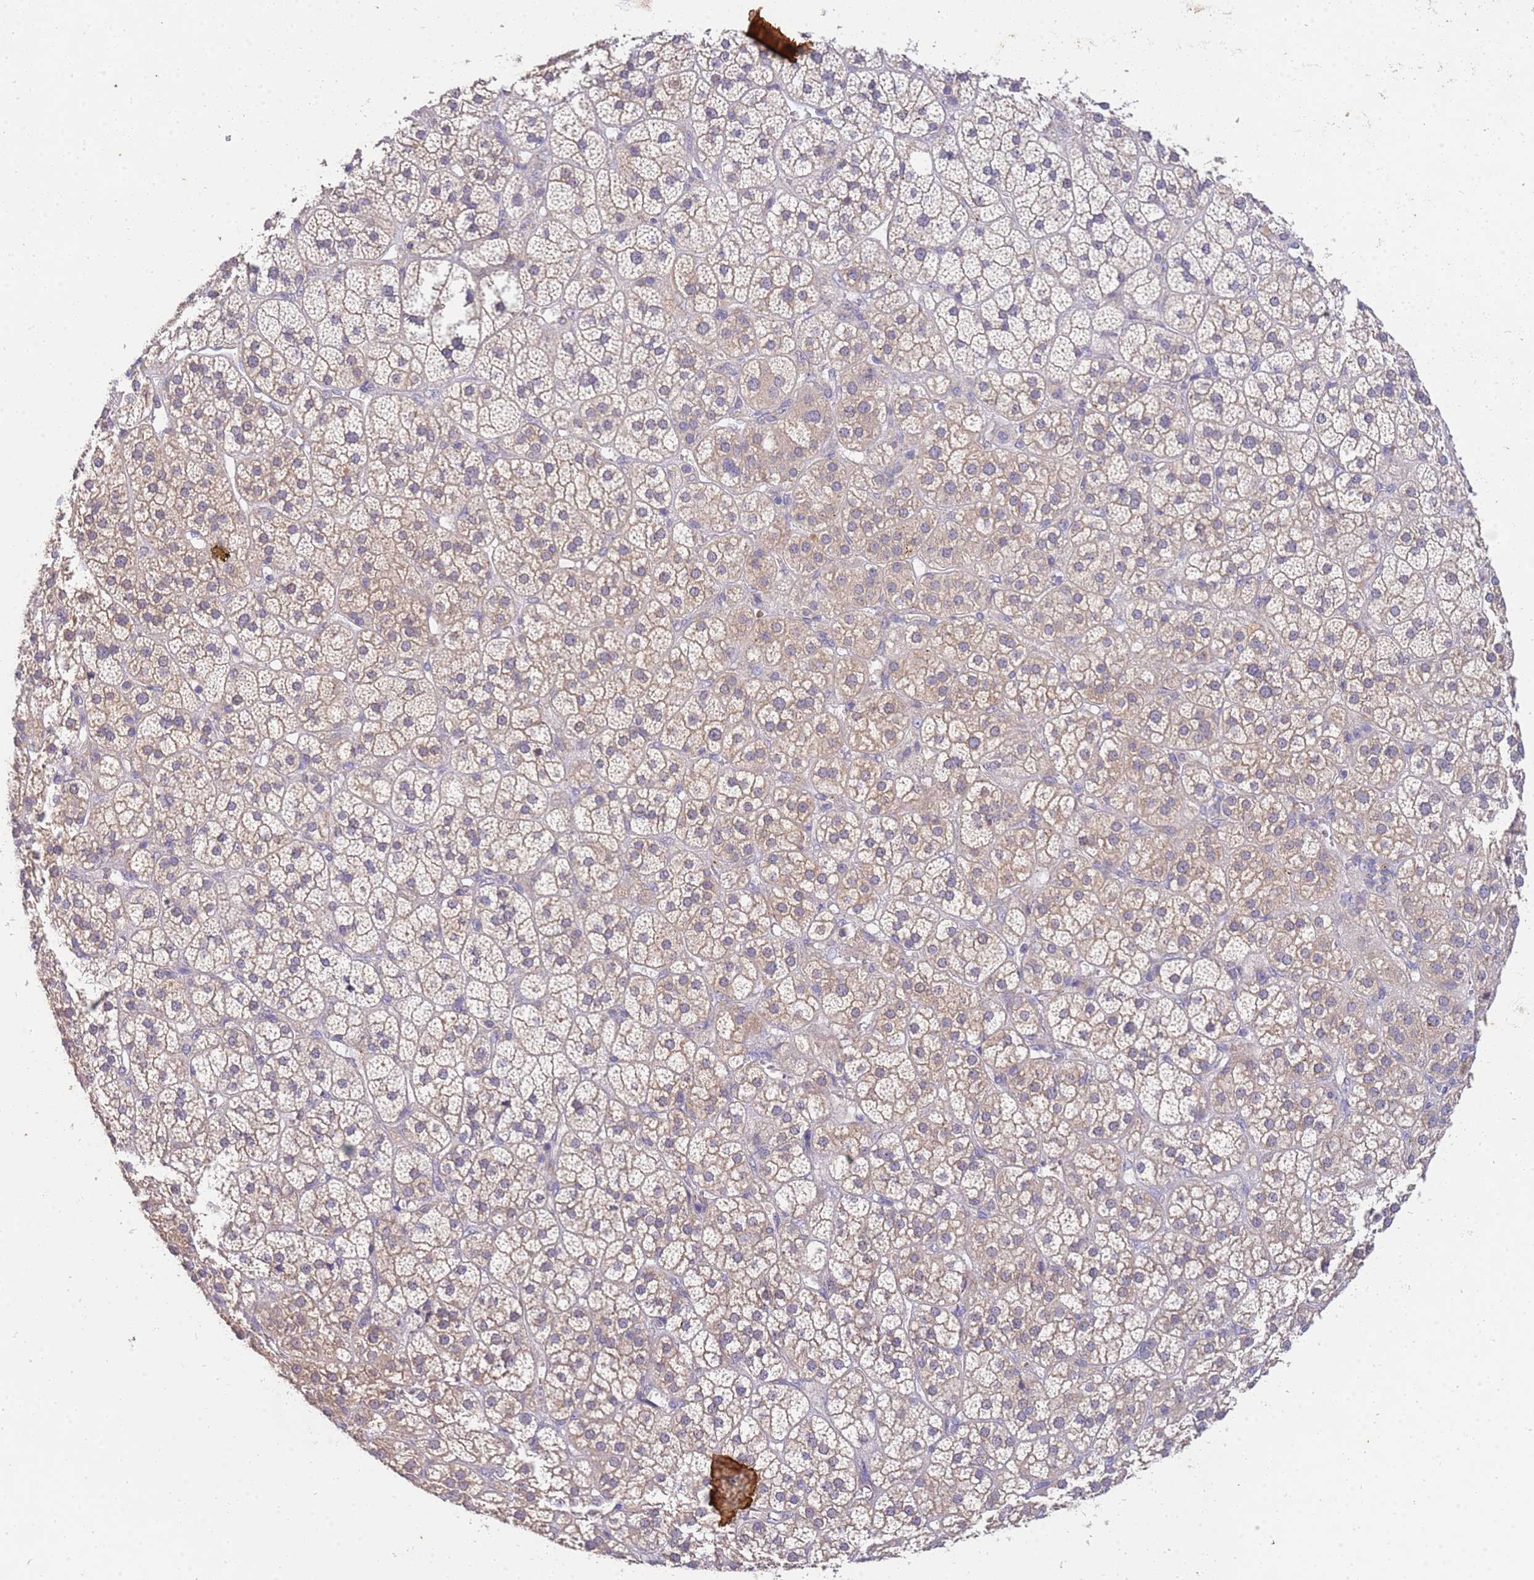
{"staining": {"intensity": "weak", "quantity": "<25%", "location": "cytoplasmic/membranous"}, "tissue": "adrenal gland", "cell_type": "Glandular cells", "image_type": "normal", "snomed": [{"axis": "morphology", "description": "Normal tissue, NOS"}, {"axis": "topography", "description": "Adrenal gland"}], "caption": "An immunohistochemistry (IHC) photomicrograph of benign adrenal gland is shown. There is no staining in glandular cells of adrenal gland. (DAB (3,3'-diaminobenzidine) immunohistochemistry (IHC) with hematoxylin counter stain).", "gene": "NMUR2", "patient": {"sex": "female", "age": 70}}